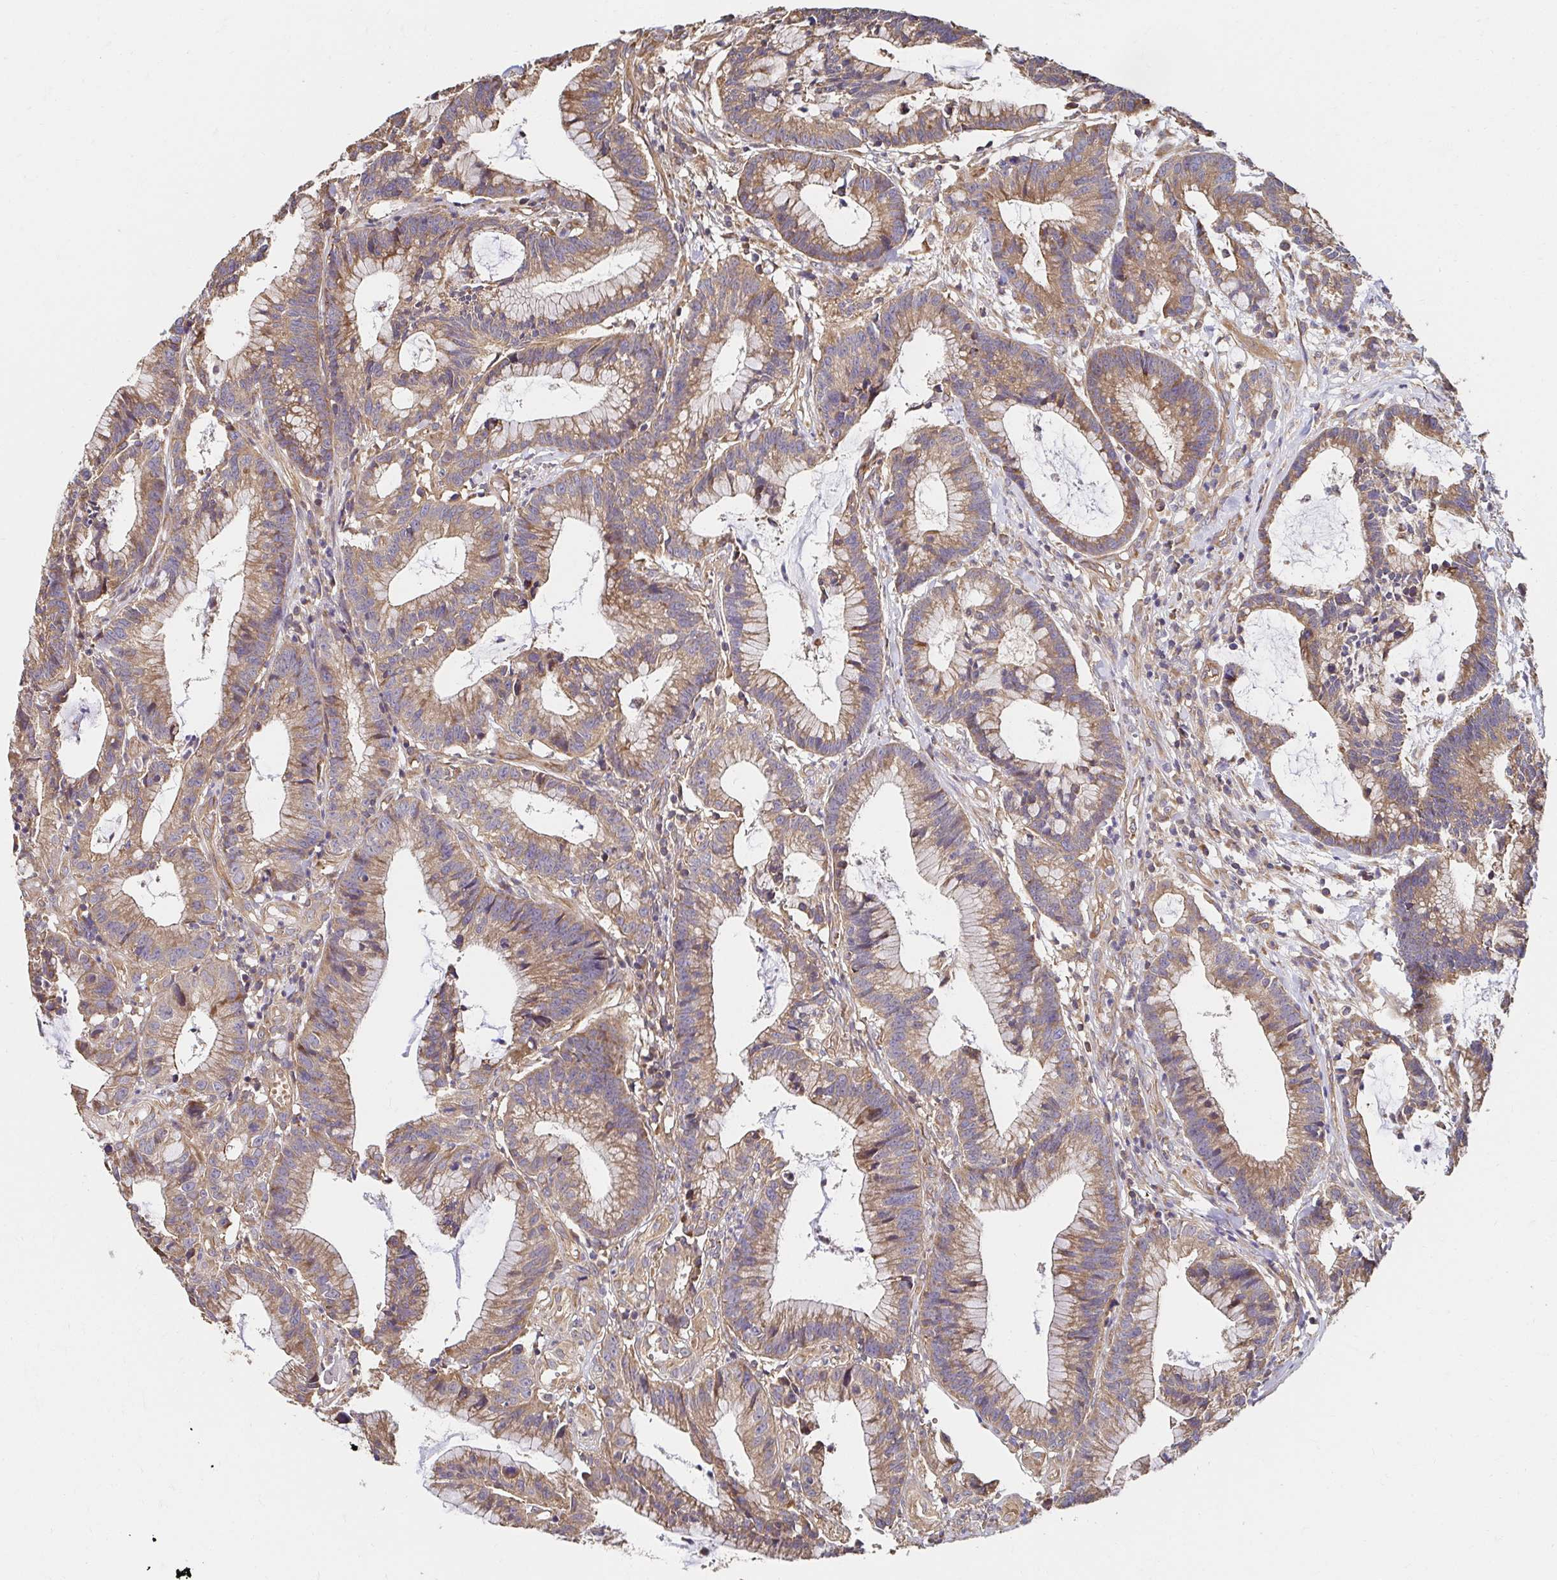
{"staining": {"intensity": "moderate", "quantity": ">75%", "location": "cytoplasmic/membranous"}, "tissue": "colorectal cancer", "cell_type": "Tumor cells", "image_type": "cancer", "snomed": [{"axis": "morphology", "description": "Adenocarcinoma, NOS"}, {"axis": "topography", "description": "Colon"}], "caption": "DAB (3,3'-diaminobenzidine) immunohistochemical staining of human adenocarcinoma (colorectal) demonstrates moderate cytoplasmic/membranous protein expression in approximately >75% of tumor cells.", "gene": "APBB1", "patient": {"sex": "female", "age": 78}}